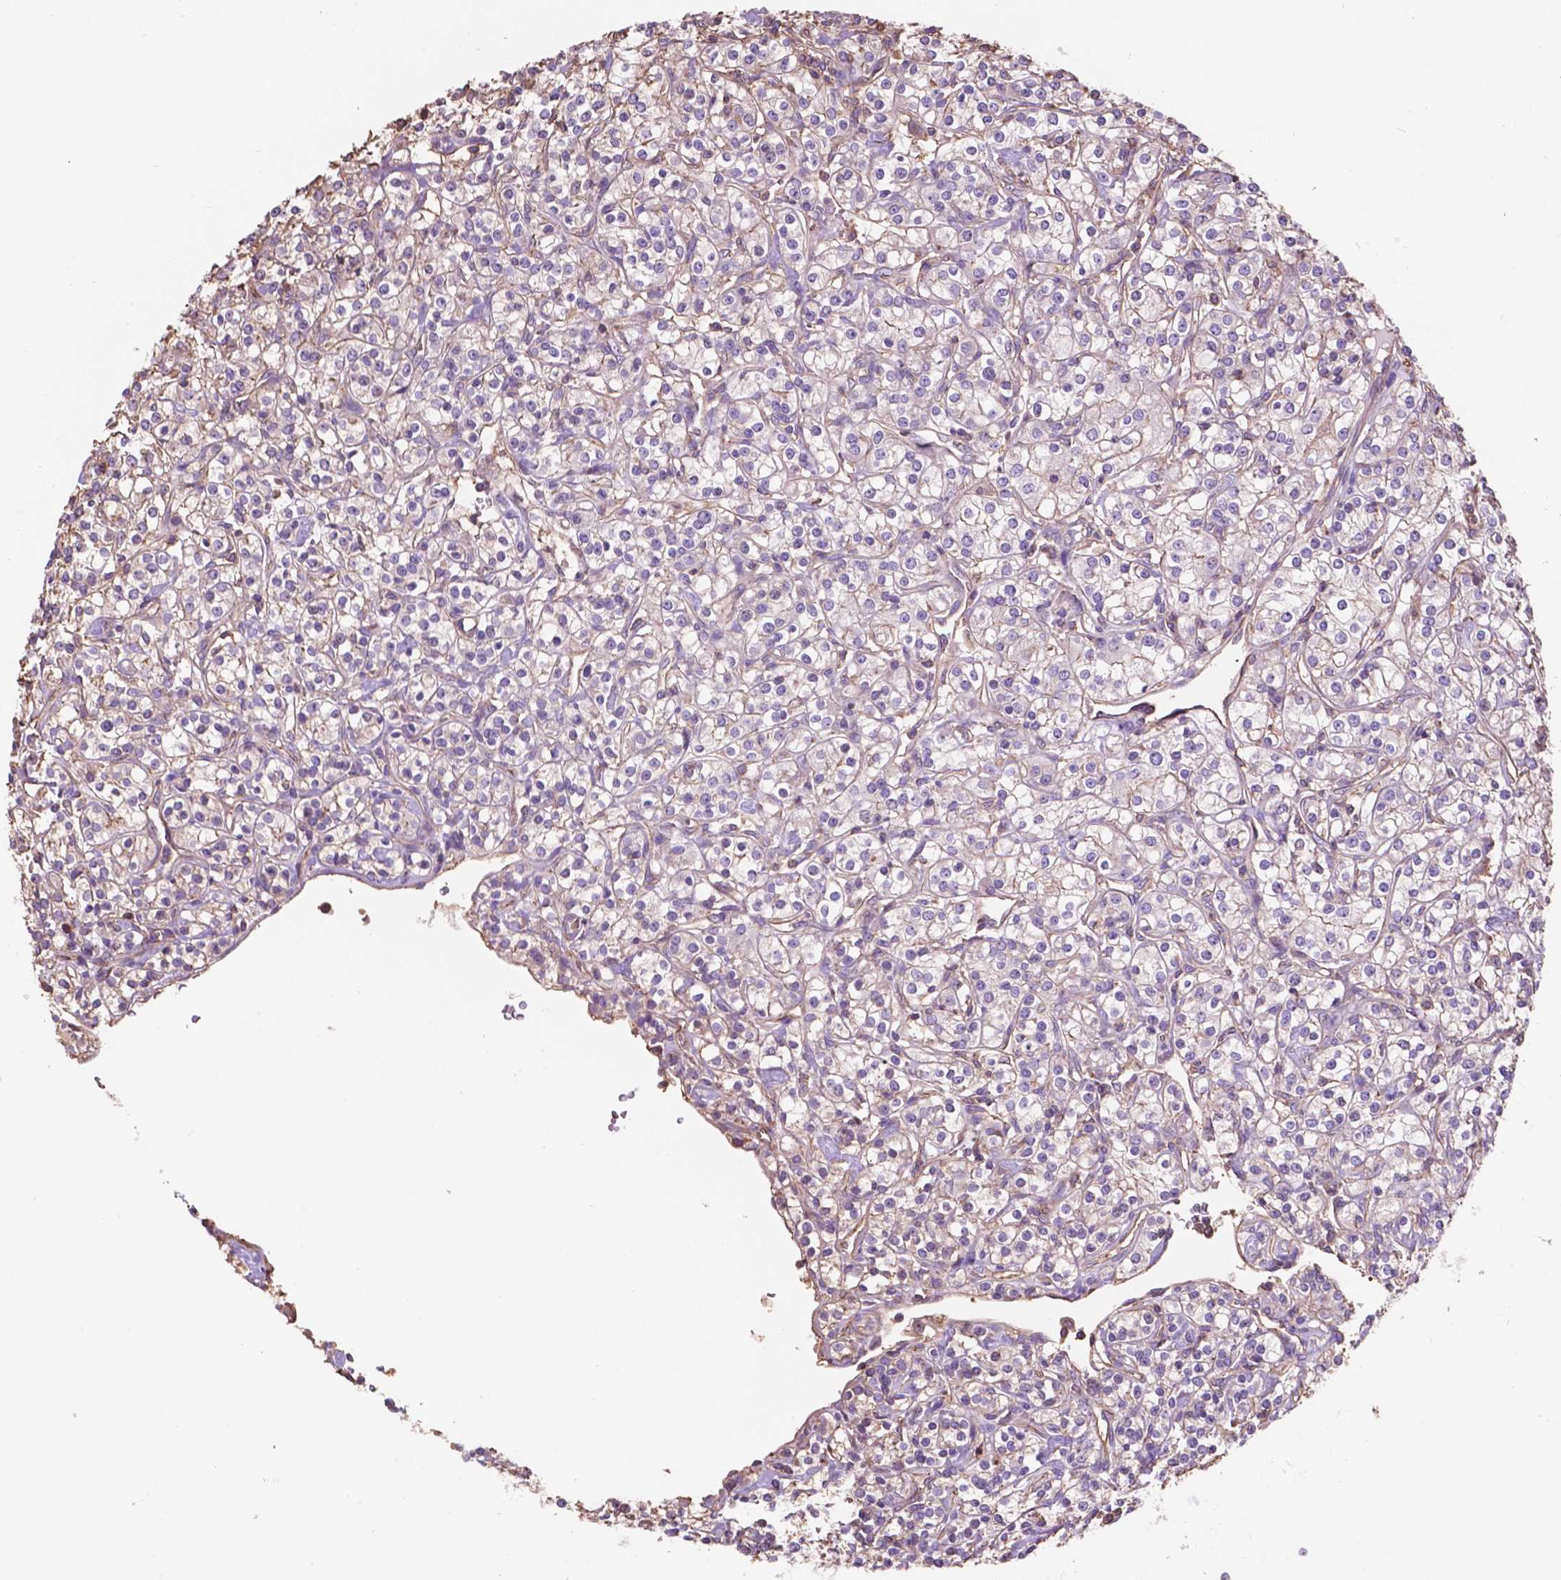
{"staining": {"intensity": "negative", "quantity": "none", "location": "none"}, "tissue": "renal cancer", "cell_type": "Tumor cells", "image_type": "cancer", "snomed": [{"axis": "morphology", "description": "Adenocarcinoma, NOS"}, {"axis": "topography", "description": "Kidney"}], "caption": "This is an immunohistochemistry image of adenocarcinoma (renal). There is no staining in tumor cells.", "gene": "NIPA2", "patient": {"sex": "male", "age": 77}}